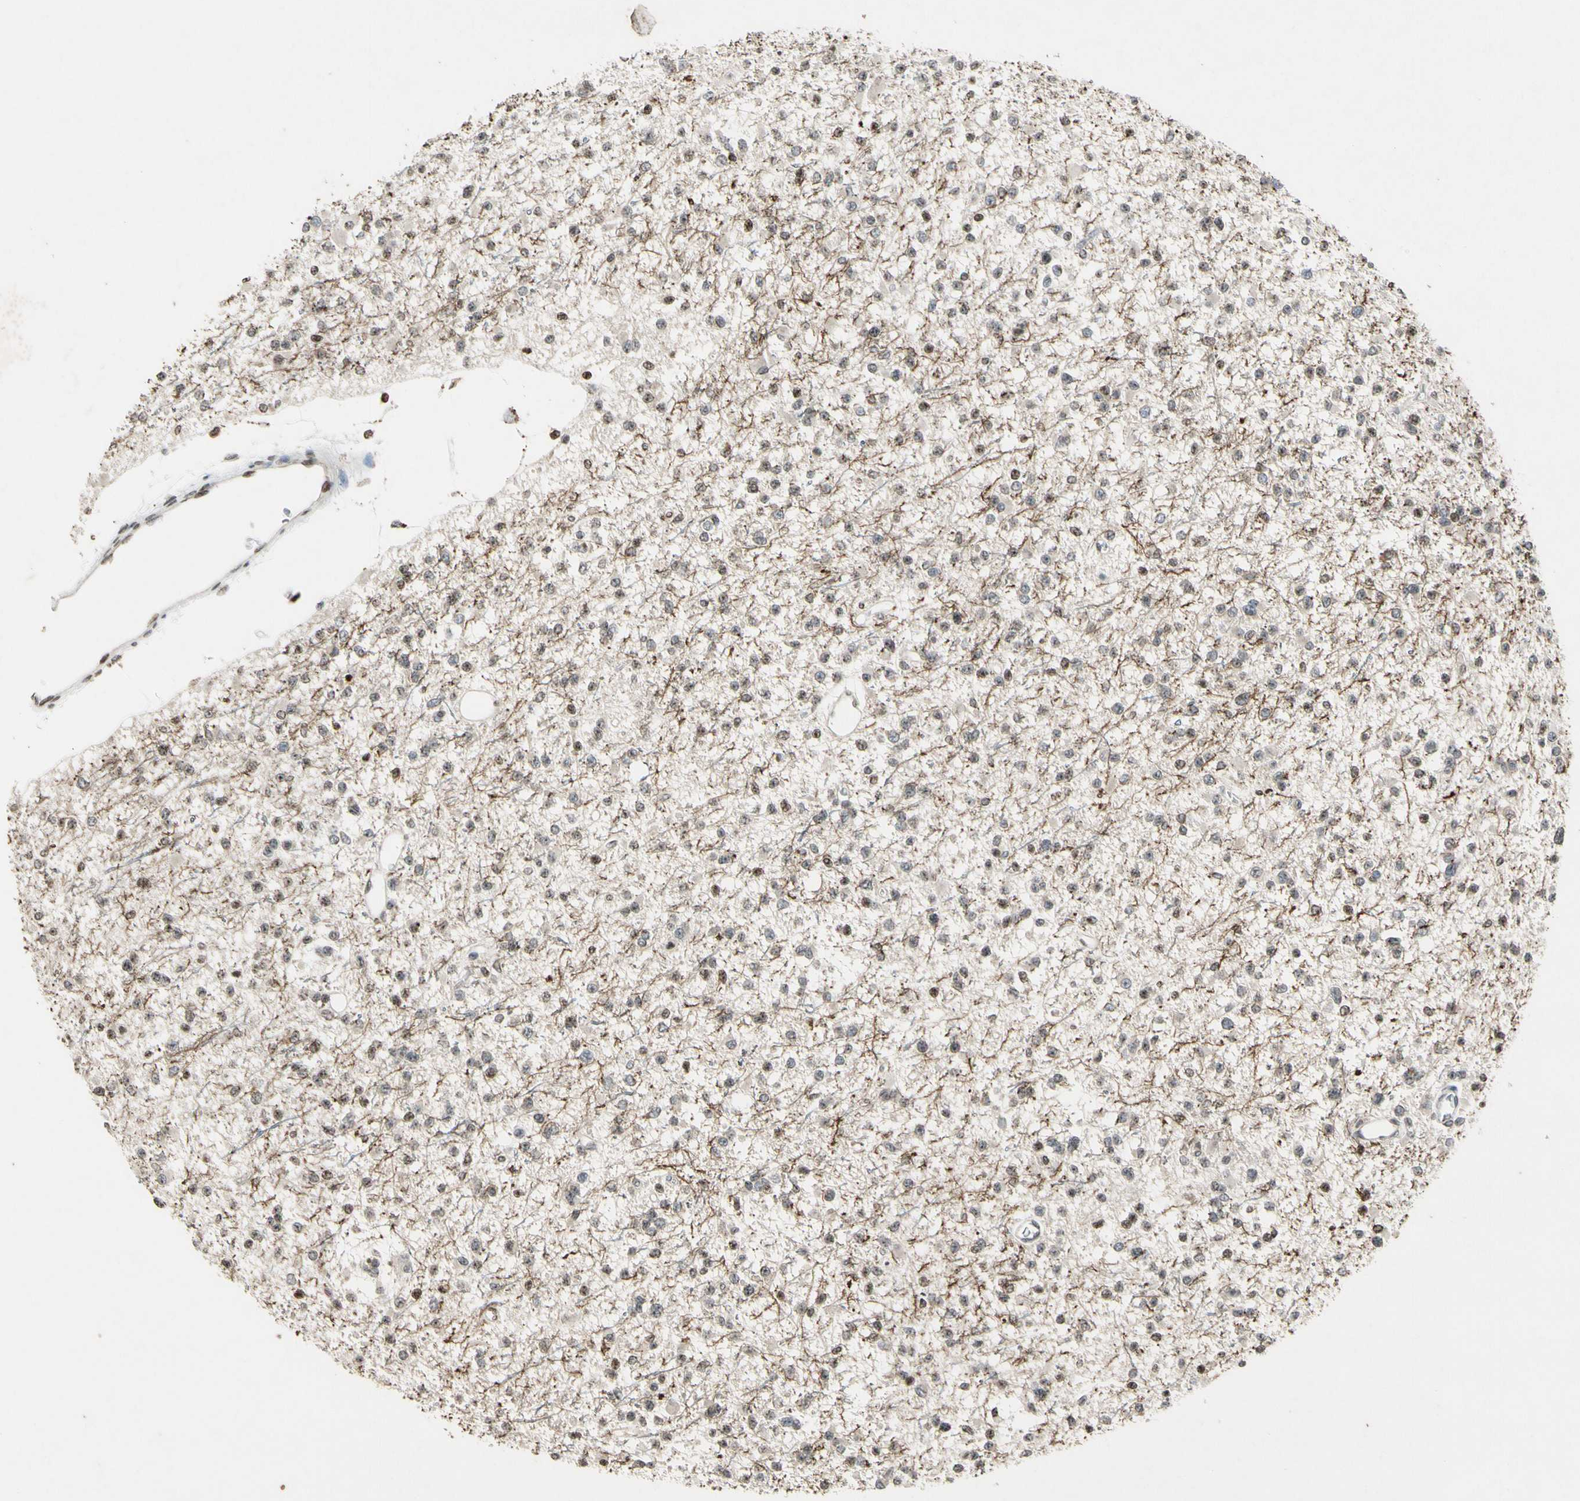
{"staining": {"intensity": "weak", "quantity": ">75%", "location": "cytoplasmic/membranous"}, "tissue": "glioma", "cell_type": "Tumor cells", "image_type": "cancer", "snomed": [{"axis": "morphology", "description": "Glioma, malignant, Low grade"}, {"axis": "topography", "description": "Brain"}], "caption": "IHC image of human glioma stained for a protein (brown), which exhibits low levels of weak cytoplasmic/membranous positivity in approximately >75% of tumor cells.", "gene": "CLDN11", "patient": {"sex": "female", "age": 22}}